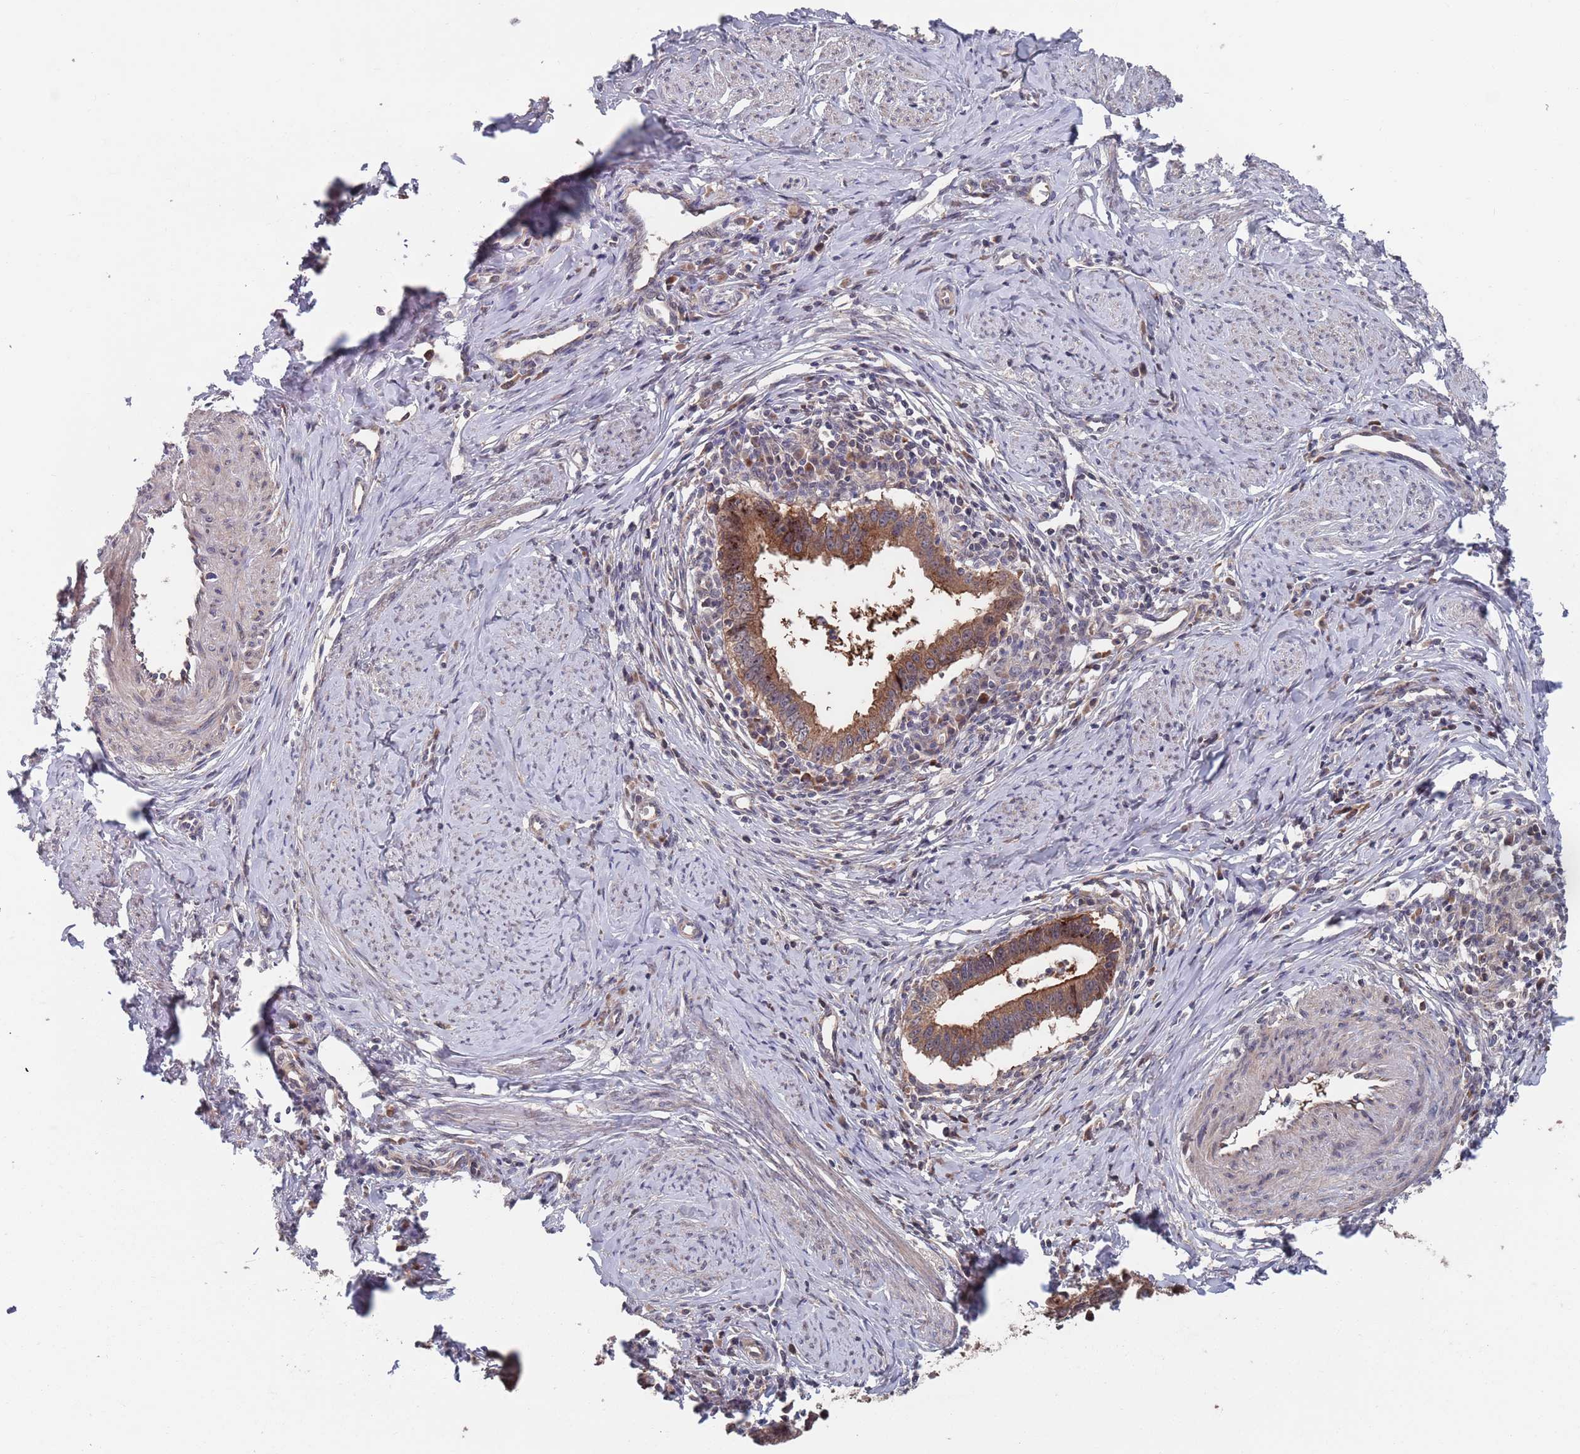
{"staining": {"intensity": "moderate", "quantity": ">75%", "location": "cytoplasmic/membranous"}, "tissue": "cervical cancer", "cell_type": "Tumor cells", "image_type": "cancer", "snomed": [{"axis": "morphology", "description": "Adenocarcinoma, NOS"}, {"axis": "topography", "description": "Cervix"}], "caption": "DAB (3,3'-diaminobenzidine) immunohistochemical staining of human cervical adenocarcinoma reveals moderate cytoplasmic/membranous protein staining in about >75% of tumor cells.", "gene": "UNC45A", "patient": {"sex": "female", "age": 36}}